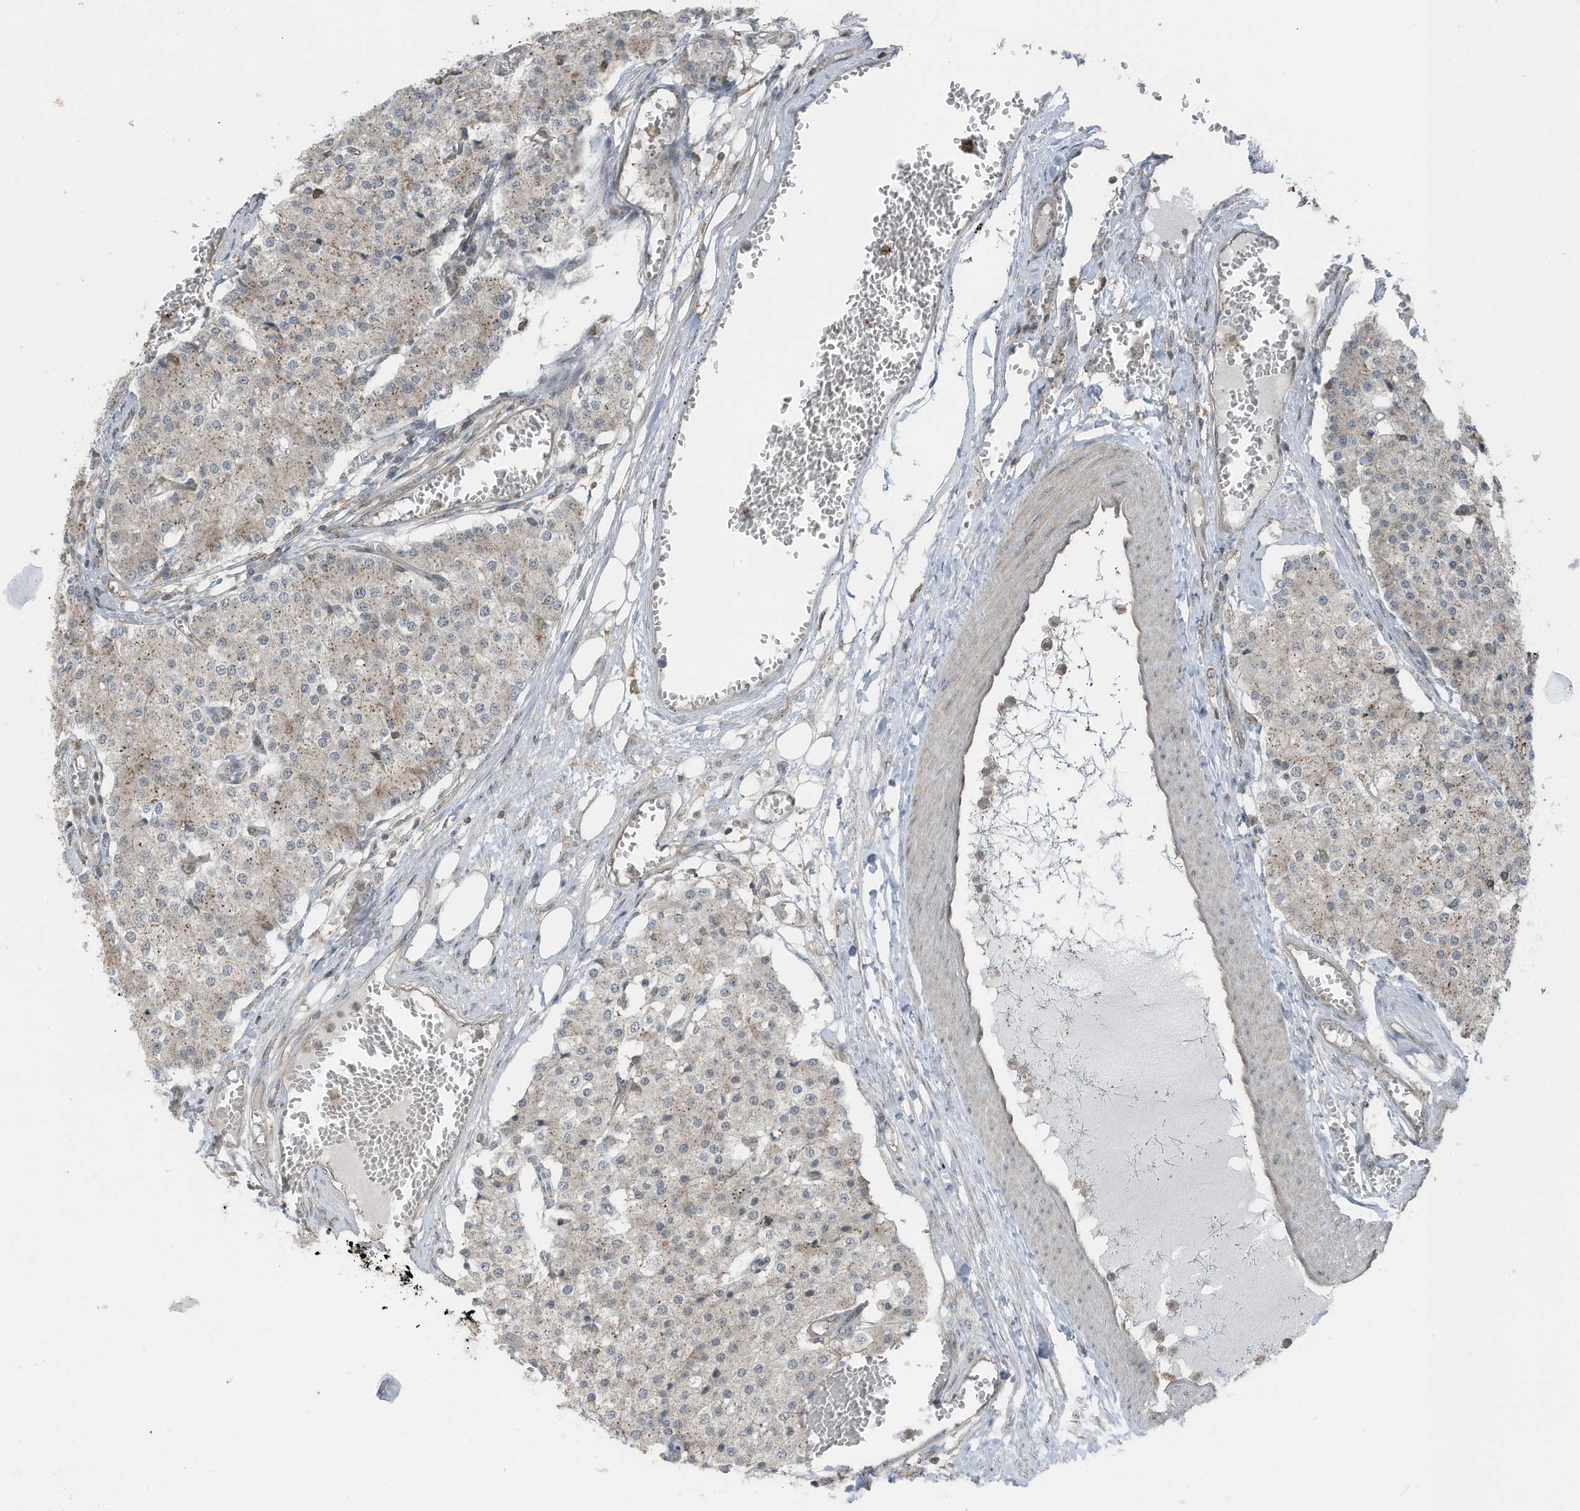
{"staining": {"intensity": "moderate", "quantity": "25%-75%", "location": "nuclear"}, "tissue": "carcinoid", "cell_type": "Tumor cells", "image_type": "cancer", "snomed": [{"axis": "morphology", "description": "Carcinoid, malignant, NOS"}, {"axis": "topography", "description": "Colon"}], "caption": "Approximately 25%-75% of tumor cells in carcinoid exhibit moderate nuclear protein positivity as visualized by brown immunohistochemical staining.", "gene": "UTP3", "patient": {"sex": "female", "age": 52}}